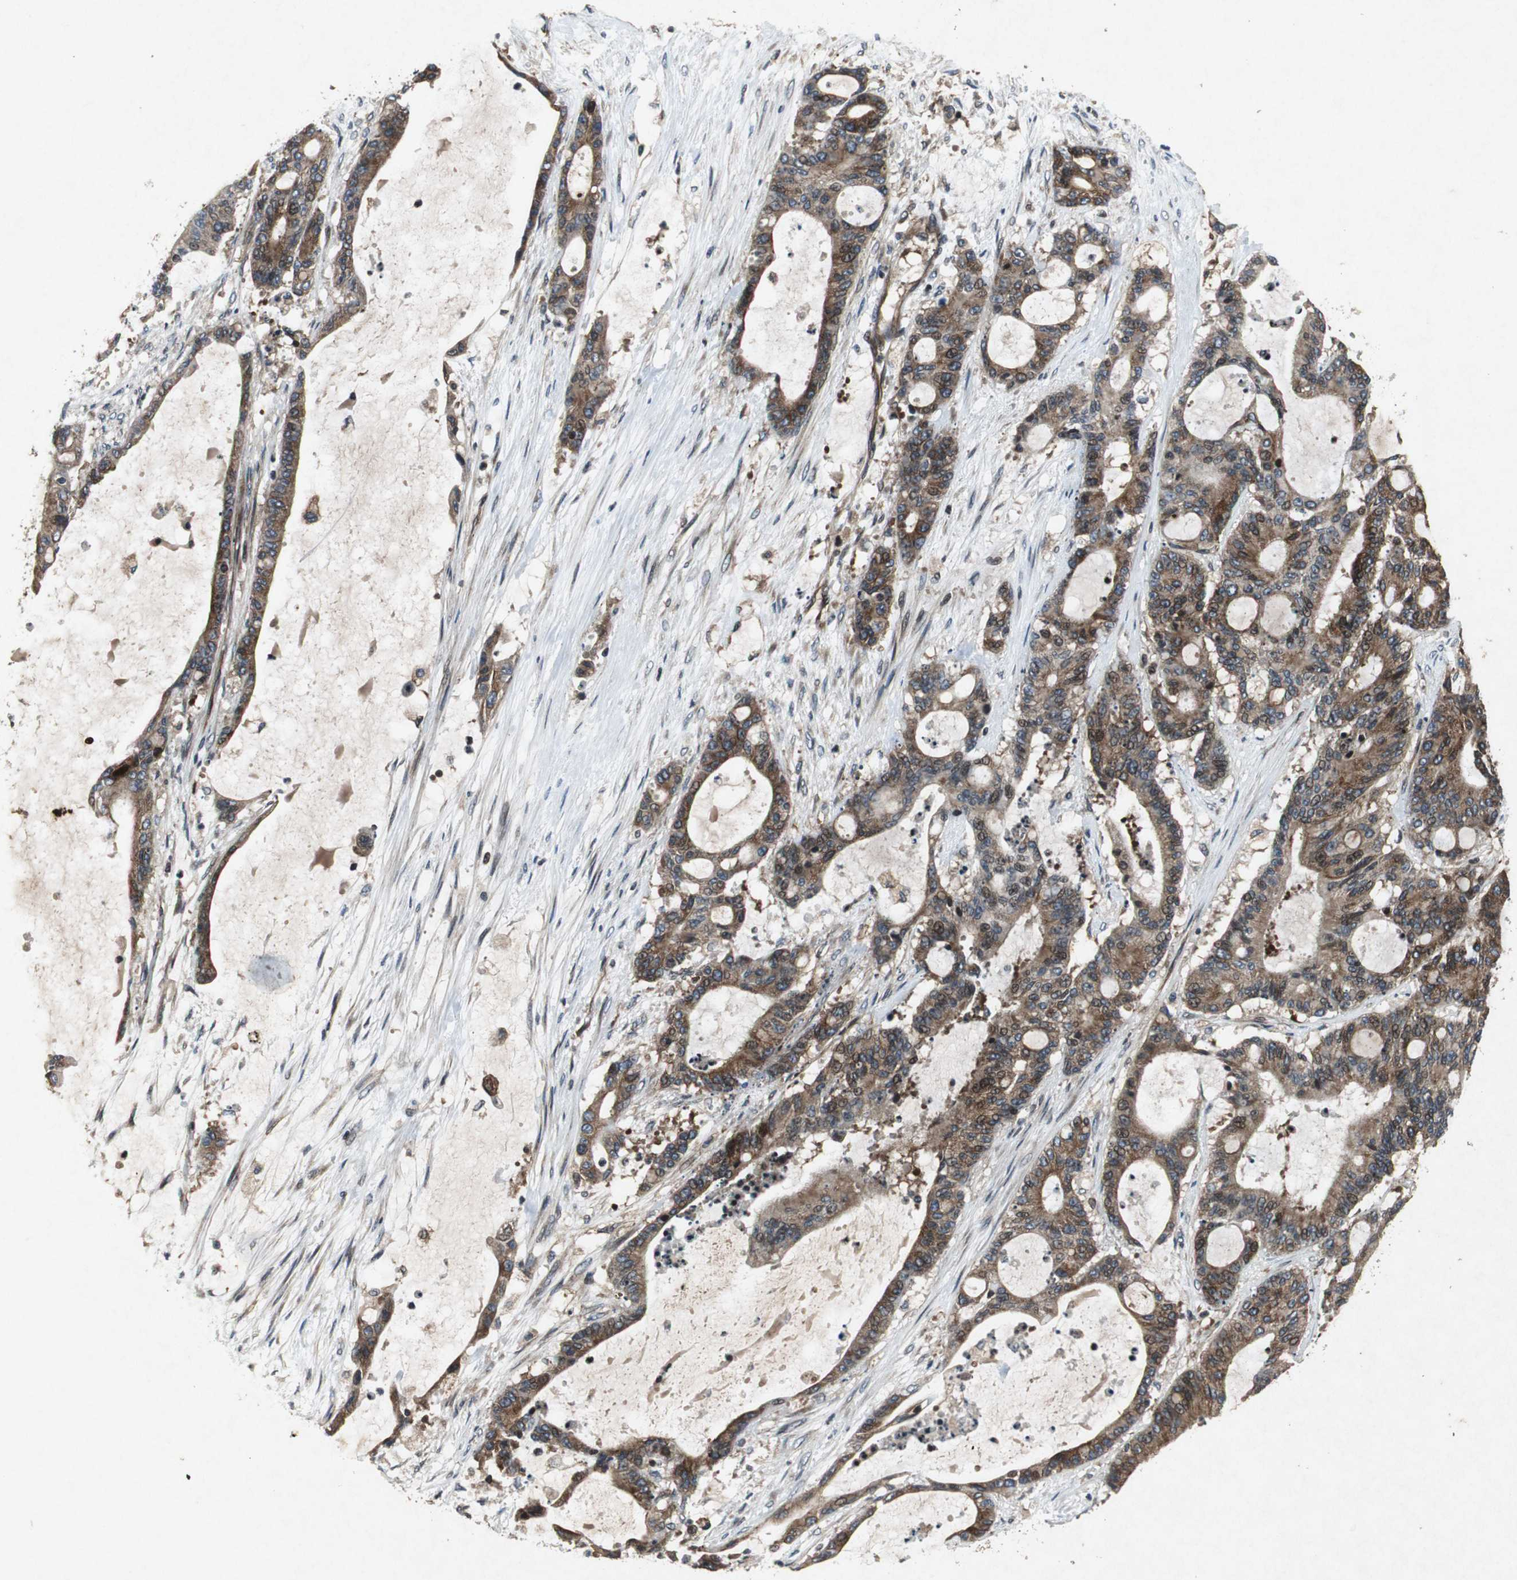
{"staining": {"intensity": "strong", "quantity": "25%-75%", "location": "cytoplasmic/membranous"}, "tissue": "liver cancer", "cell_type": "Tumor cells", "image_type": "cancer", "snomed": [{"axis": "morphology", "description": "Cholangiocarcinoma"}, {"axis": "topography", "description": "Liver"}], "caption": "Immunohistochemistry photomicrograph of neoplastic tissue: liver cancer stained using IHC shows high levels of strong protein expression localized specifically in the cytoplasmic/membranous of tumor cells, appearing as a cytoplasmic/membranous brown color.", "gene": "TUBA4A", "patient": {"sex": "female", "age": 73}}